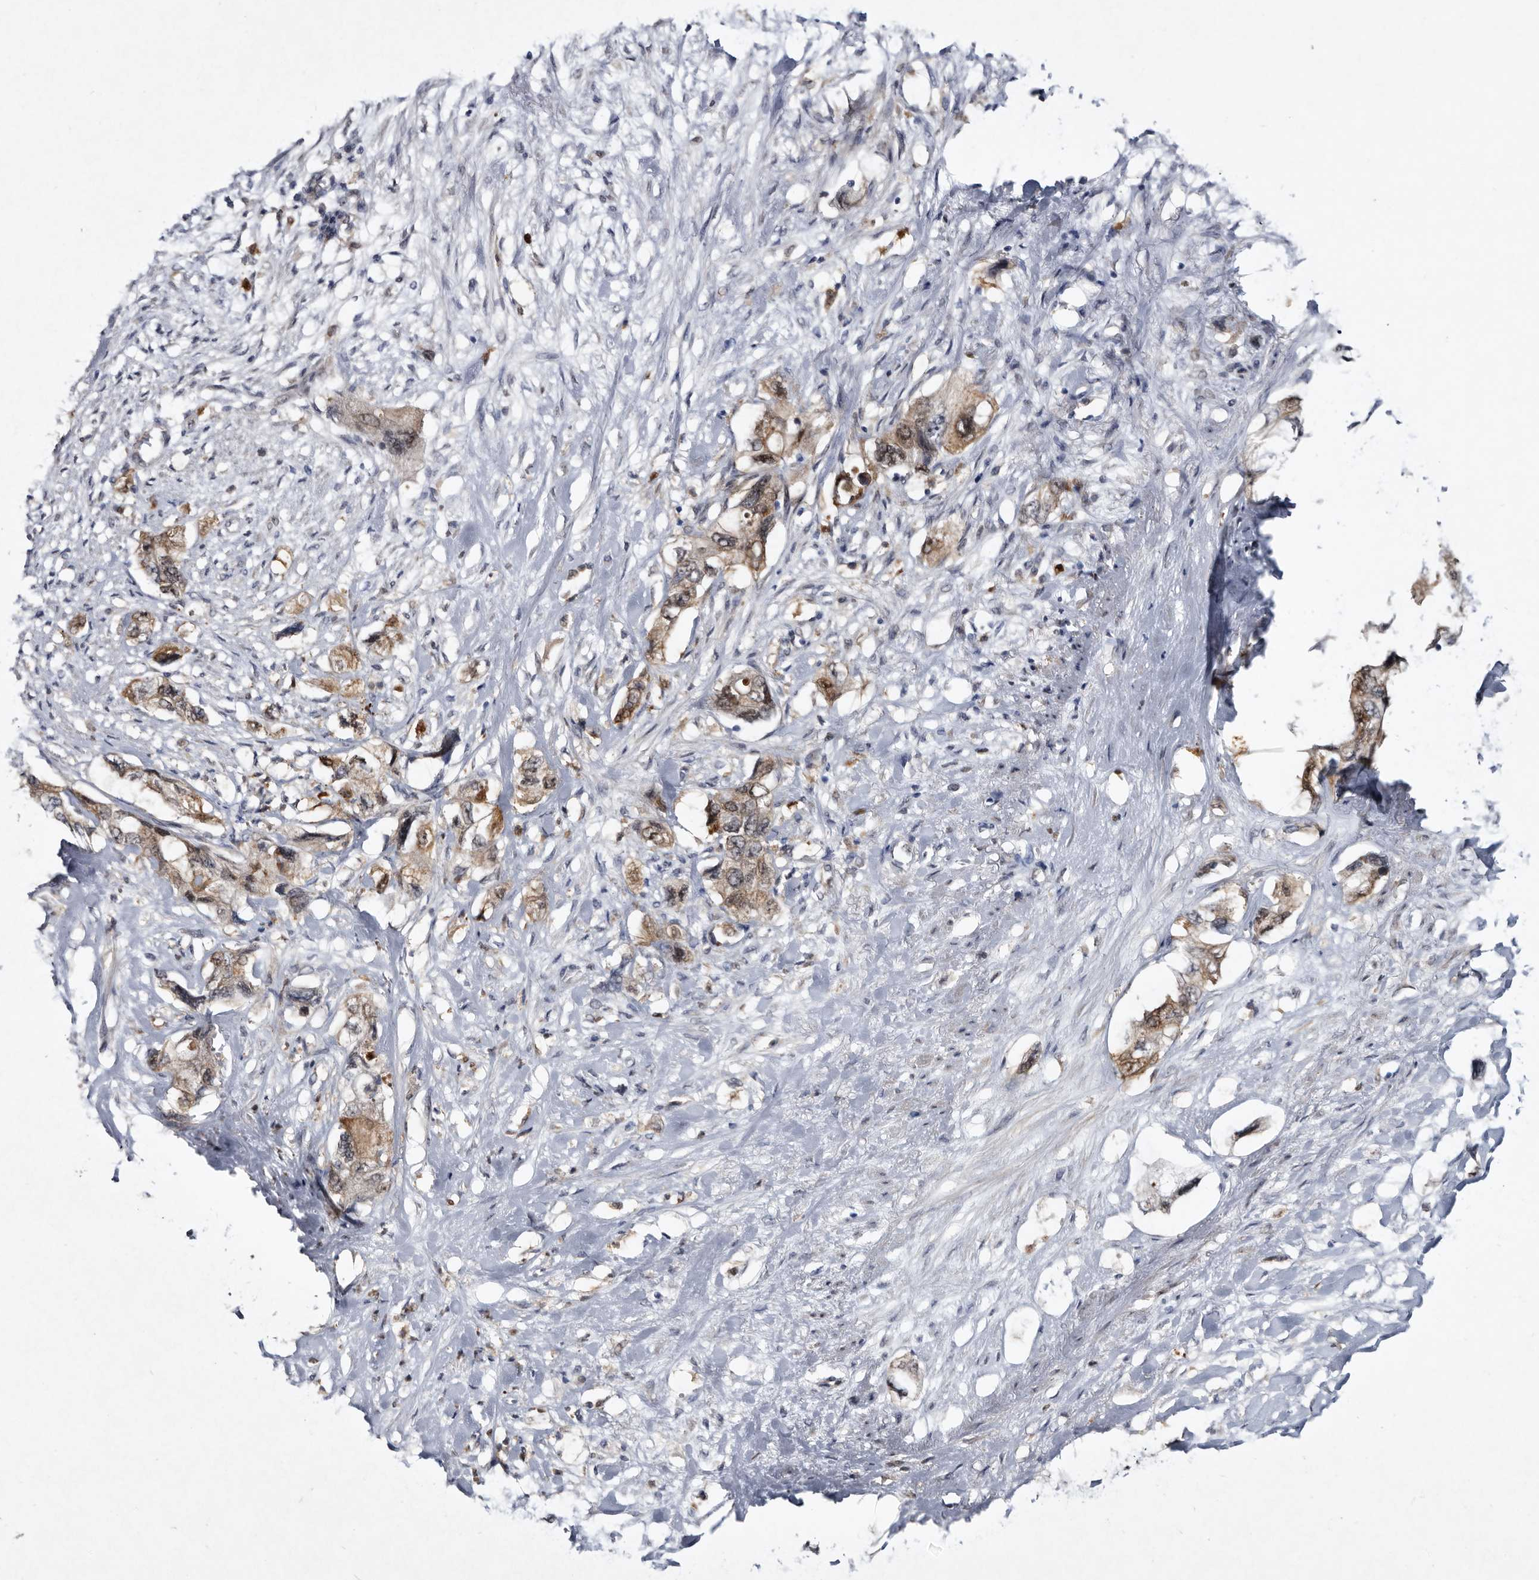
{"staining": {"intensity": "moderate", "quantity": ">75%", "location": "cytoplasmic/membranous"}, "tissue": "pancreatic cancer", "cell_type": "Tumor cells", "image_type": "cancer", "snomed": [{"axis": "morphology", "description": "Adenocarcinoma, NOS"}, {"axis": "topography", "description": "Pancreas"}], "caption": "A photomicrograph of human adenocarcinoma (pancreatic) stained for a protein reveals moderate cytoplasmic/membranous brown staining in tumor cells.", "gene": "SERPINB8", "patient": {"sex": "female", "age": 73}}